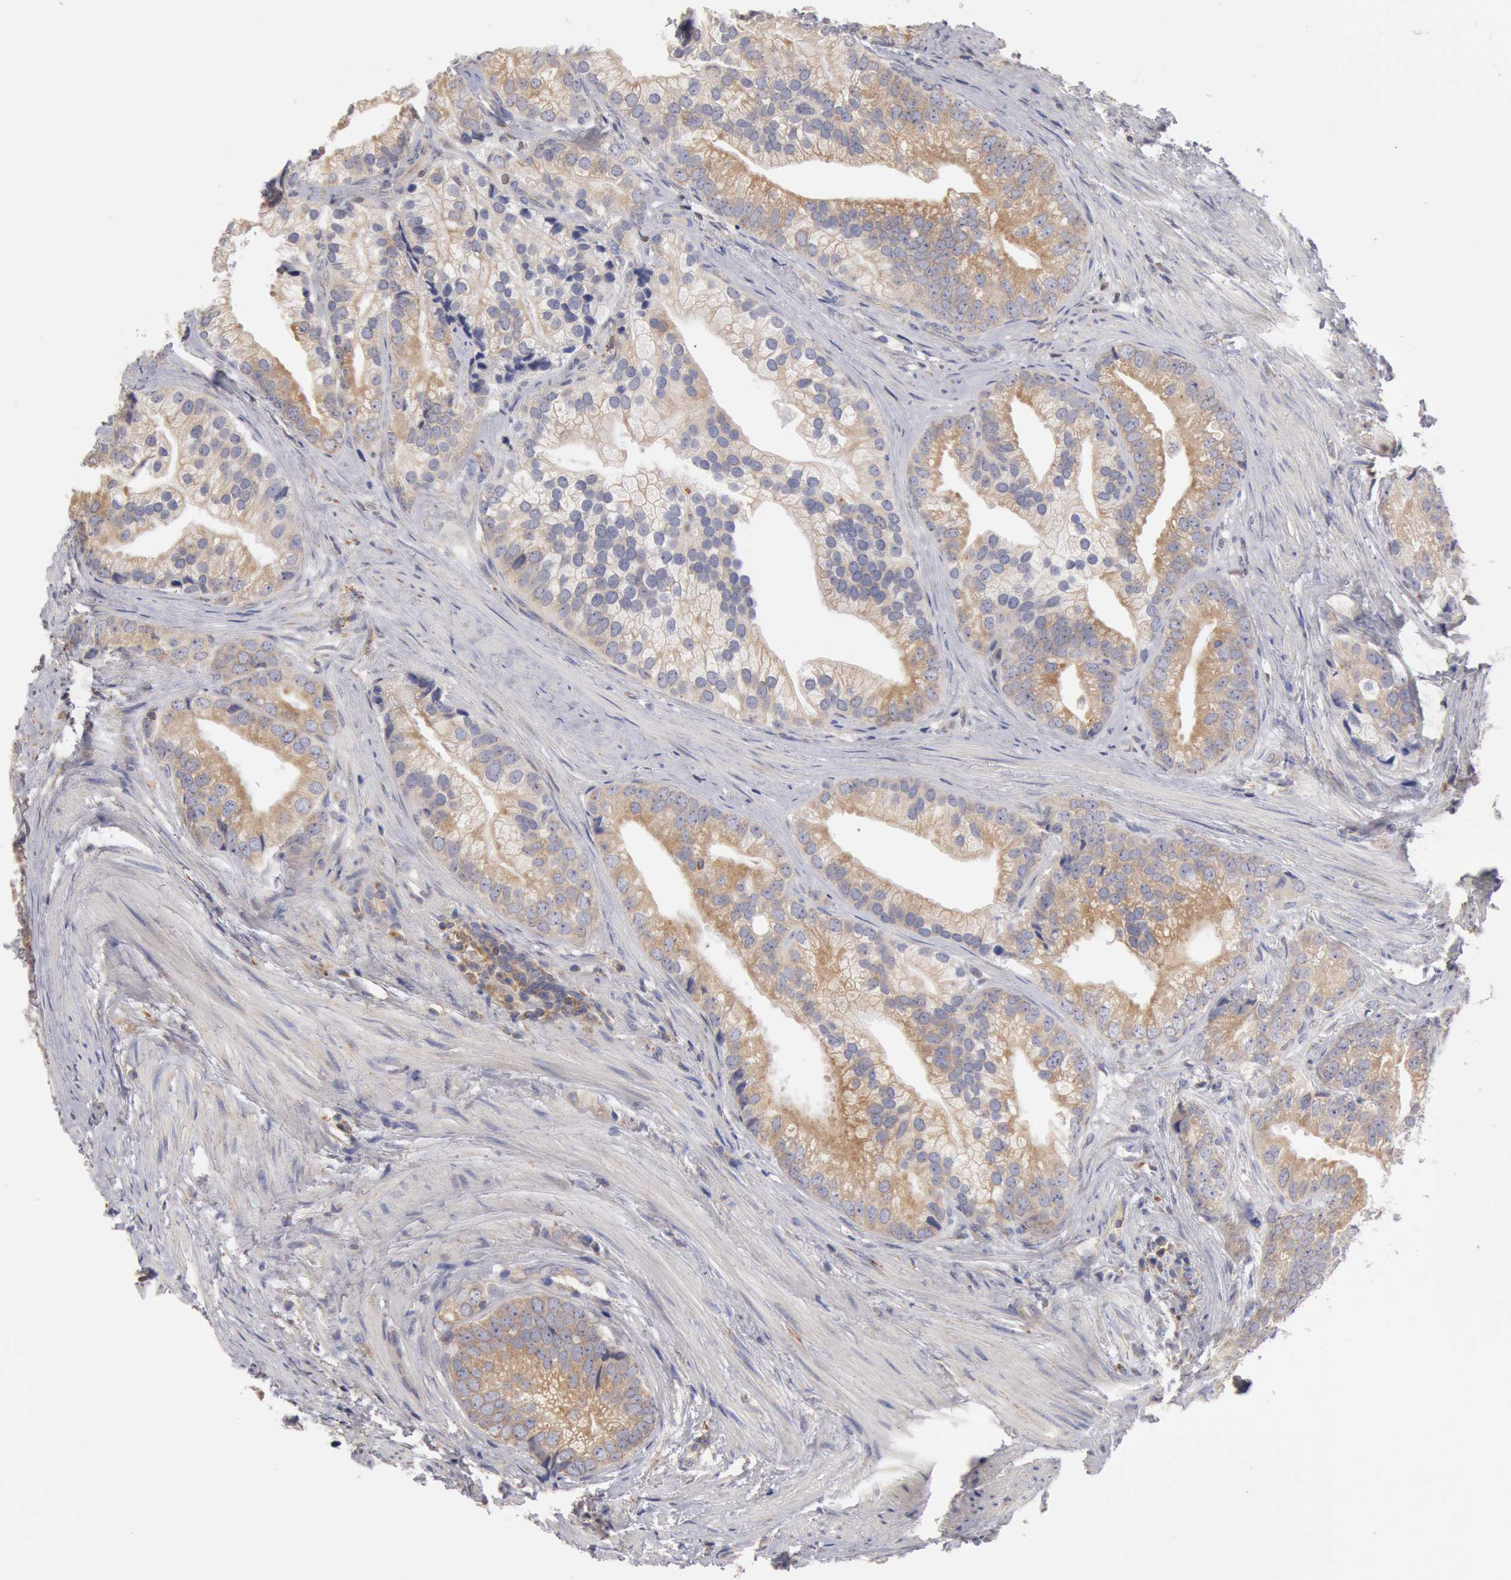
{"staining": {"intensity": "weak", "quantity": ">75%", "location": "cytoplasmic/membranous"}, "tissue": "prostate cancer", "cell_type": "Tumor cells", "image_type": "cancer", "snomed": [{"axis": "morphology", "description": "Adenocarcinoma, Low grade"}, {"axis": "topography", "description": "Prostate"}], "caption": "A low amount of weak cytoplasmic/membranous positivity is present in approximately >75% of tumor cells in prostate cancer tissue.", "gene": "OSBPL8", "patient": {"sex": "male", "age": 71}}